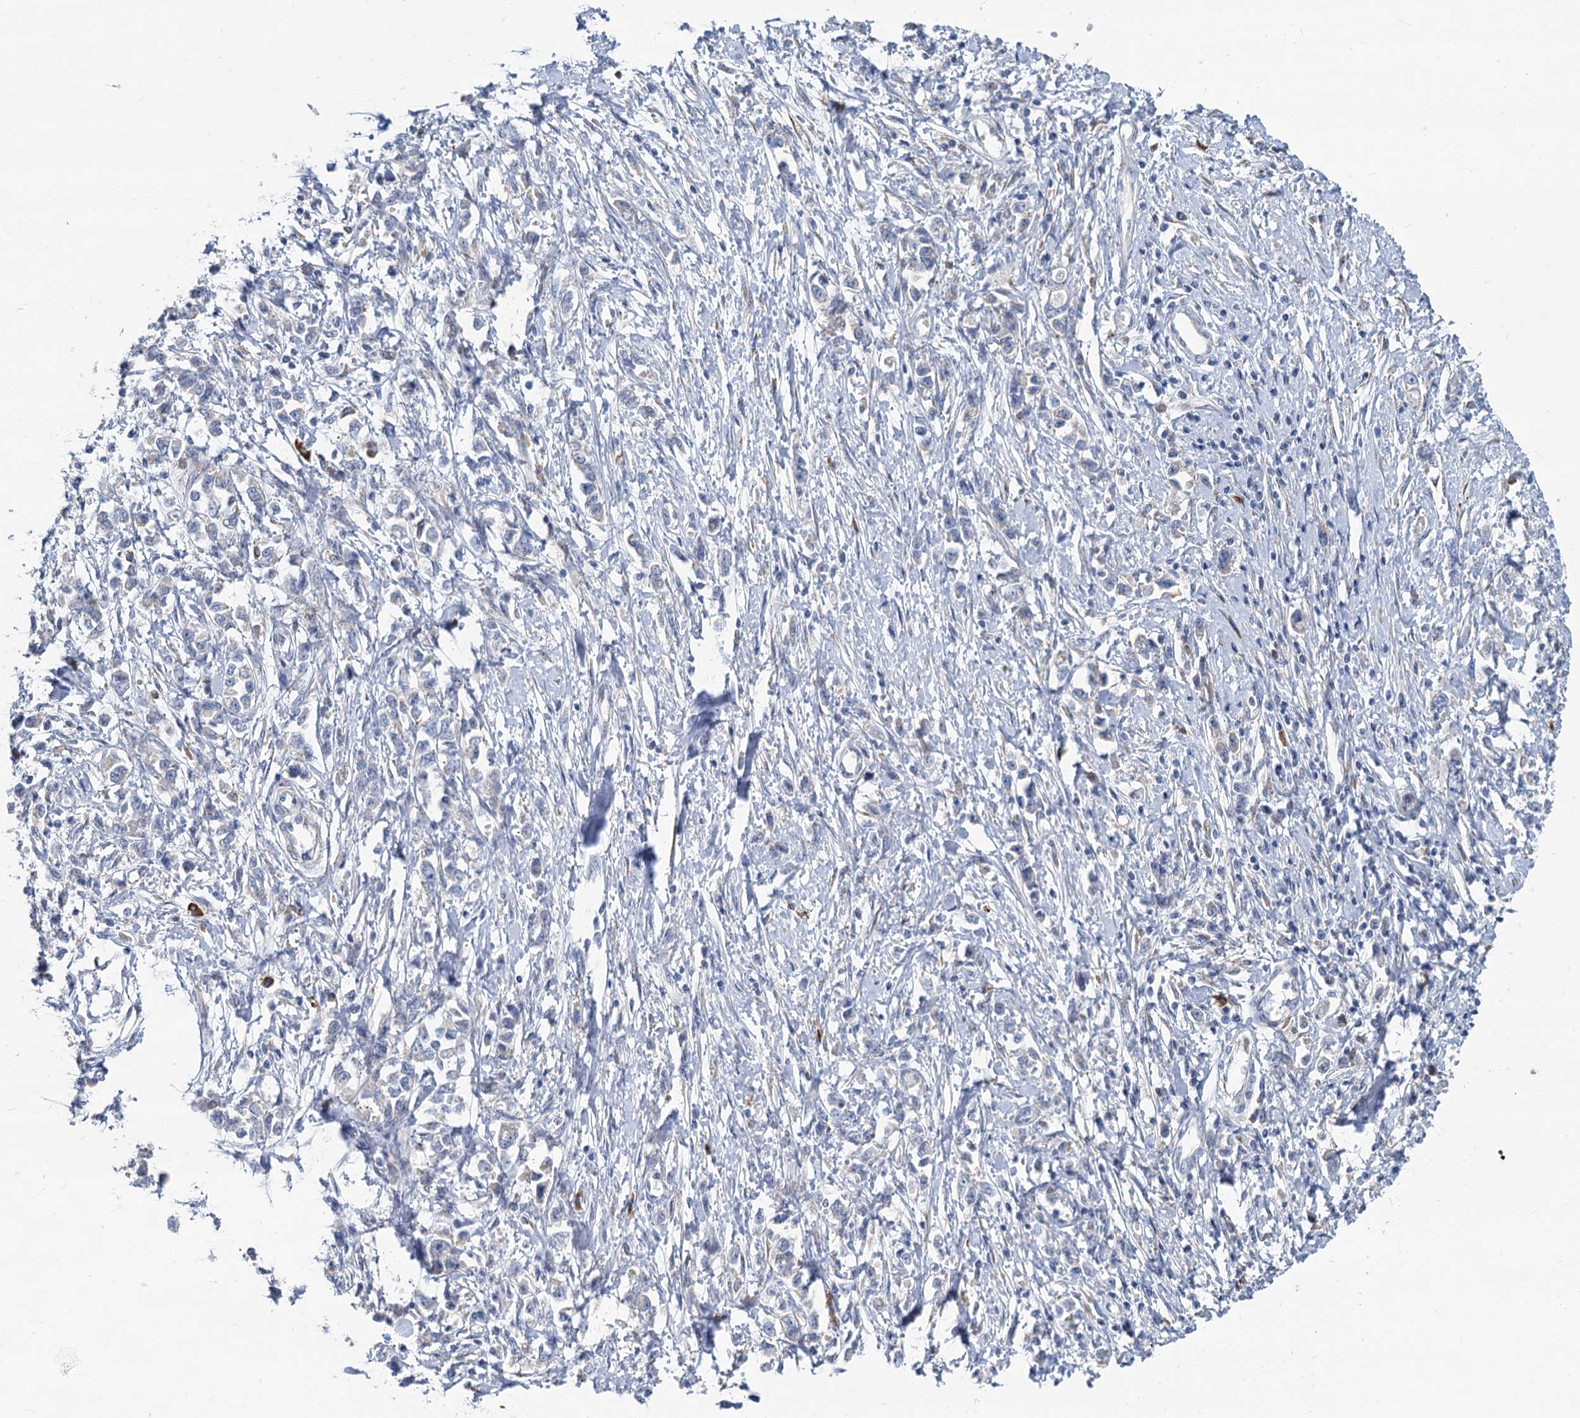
{"staining": {"intensity": "negative", "quantity": "none", "location": "none"}, "tissue": "stomach cancer", "cell_type": "Tumor cells", "image_type": "cancer", "snomed": [{"axis": "morphology", "description": "Adenocarcinoma, NOS"}, {"axis": "topography", "description": "Stomach"}], "caption": "The IHC histopathology image has no significant positivity in tumor cells of stomach cancer tissue. Nuclei are stained in blue.", "gene": "PRSS35", "patient": {"sex": "female", "age": 76}}